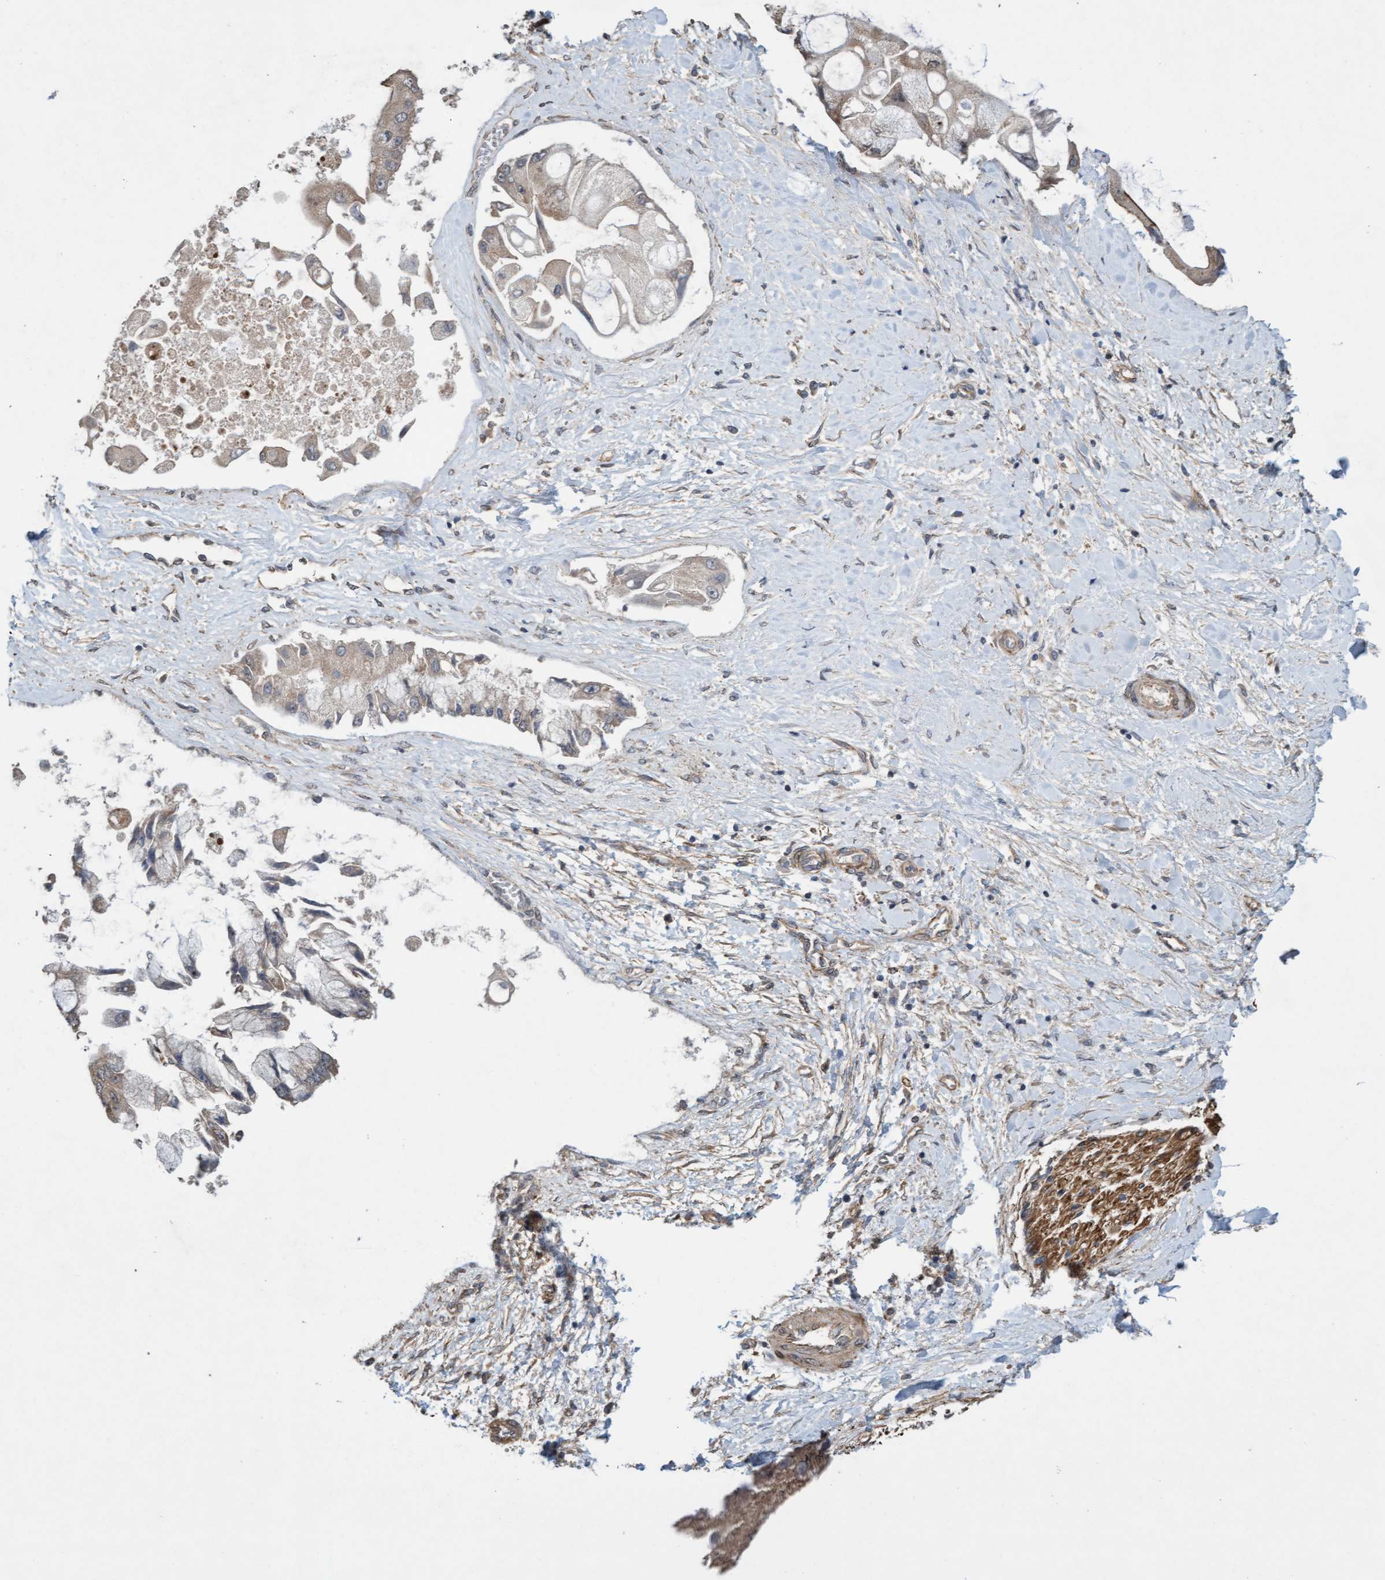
{"staining": {"intensity": "weak", "quantity": "25%-75%", "location": "cytoplasmic/membranous"}, "tissue": "liver cancer", "cell_type": "Tumor cells", "image_type": "cancer", "snomed": [{"axis": "morphology", "description": "Cholangiocarcinoma"}, {"axis": "topography", "description": "Liver"}], "caption": "Protein expression analysis of human liver cancer (cholangiocarcinoma) reveals weak cytoplasmic/membranous positivity in about 25%-75% of tumor cells.", "gene": "CDC42EP4", "patient": {"sex": "male", "age": 50}}